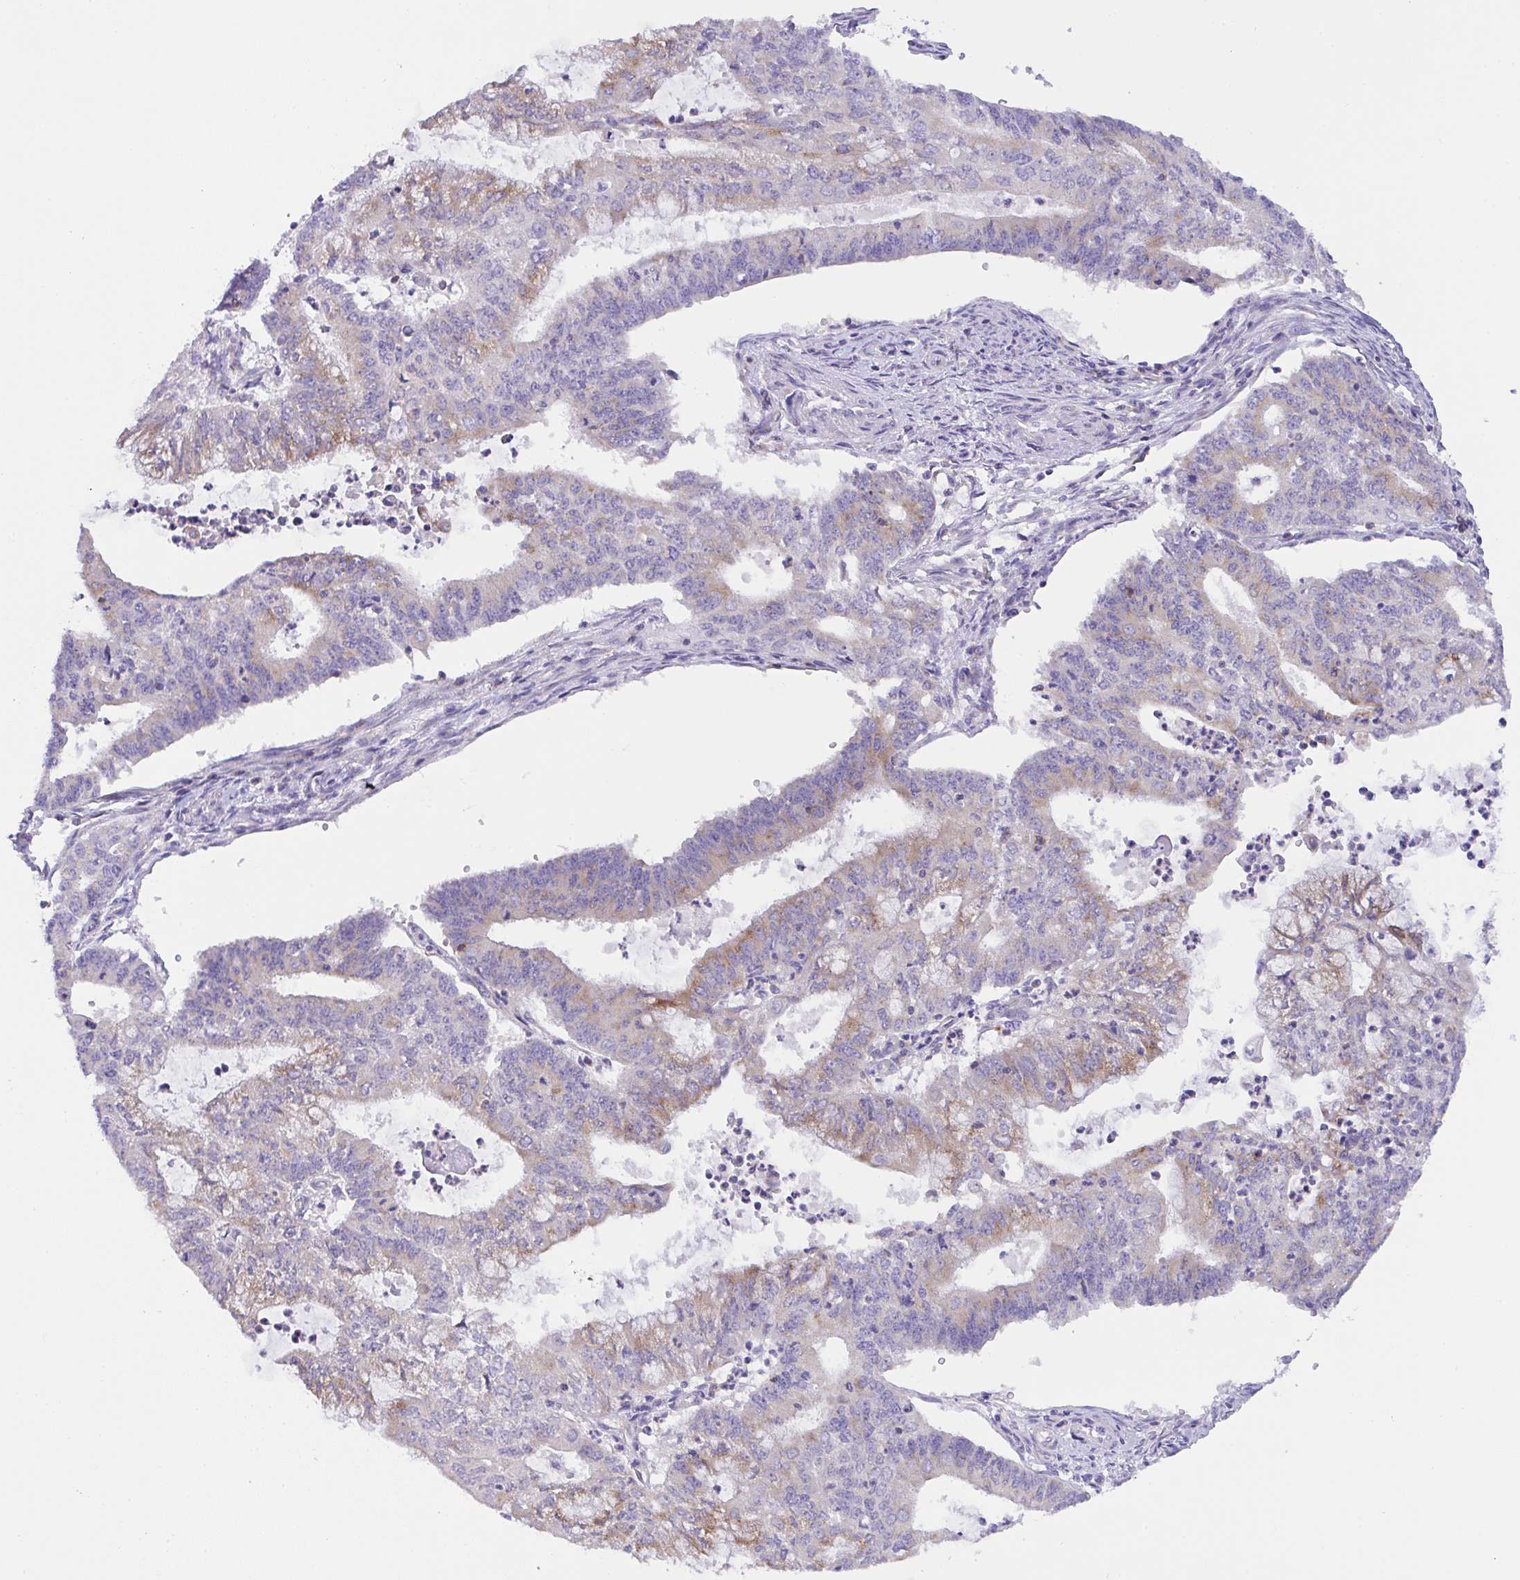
{"staining": {"intensity": "moderate", "quantity": "<25%", "location": "cytoplasmic/membranous"}, "tissue": "endometrial cancer", "cell_type": "Tumor cells", "image_type": "cancer", "snomed": [{"axis": "morphology", "description": "Adenocarcinoma, NOS"}, {"axis": "topography", "description": "Endometrium"}], "caption": "High-magnification brightfield microscopy of endometrial adenocarcinoma stained with DAB (3,3'-diaminobenzidine) (brown) and counterstained with hematoxylin (blue). tumor cells exhibit moderate cytoplasmic/membranous expression is identified in about<25% of cells.", "gene": "MIA3", "patient": {"sex": "female", "age": 61}}